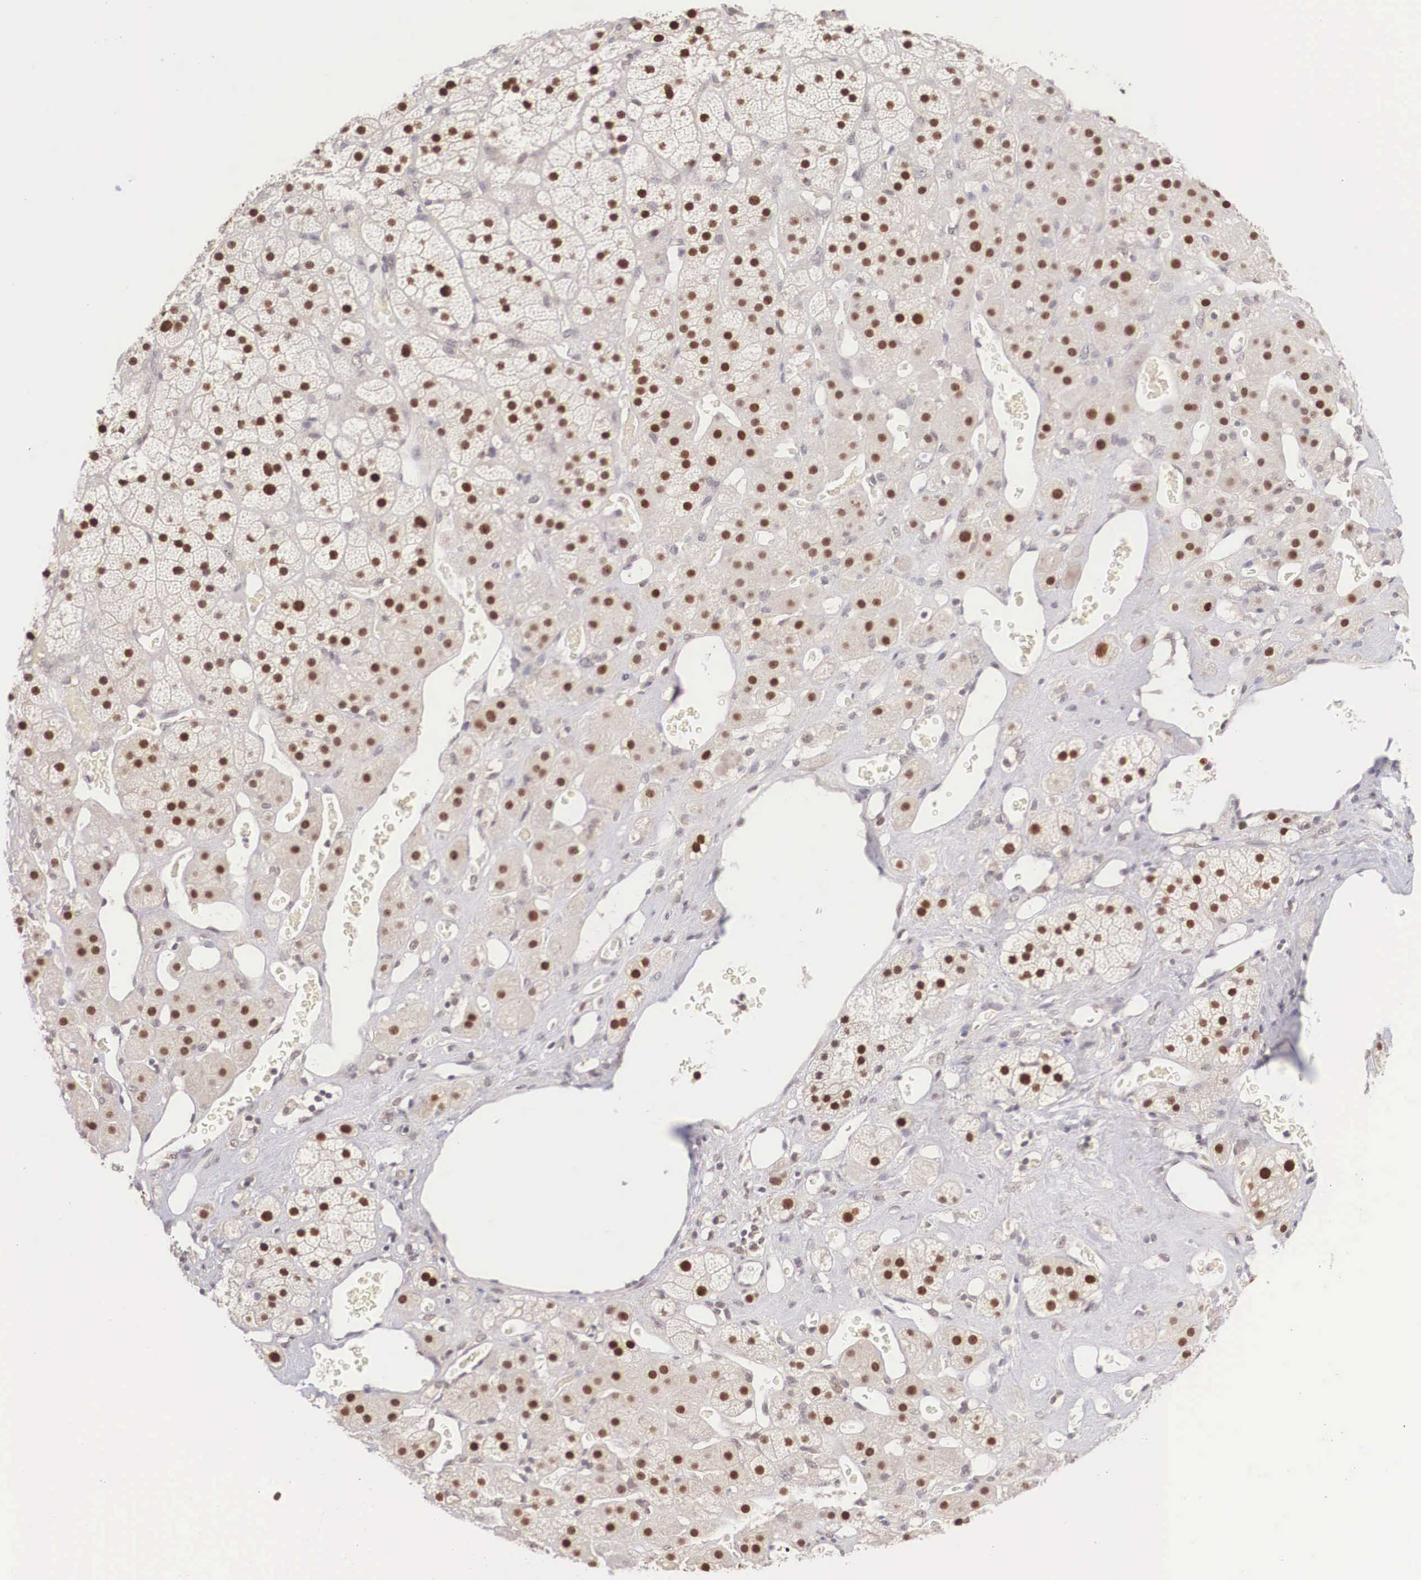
{"staining": {"intensity": "moderate", "quantity": ">75%", "location": "nuclear"}, "tissue": "adrenal gland", "cell_type": "Glandular cells", "image_type": "normal", "snomed": [{"axis": "morphology", "description": "Normal tissue, NOS"}, {"axis": "topography", "description": "Adrenal gland"}], "caption": "DAB (3,3'-diaminobenzidine) immunohistochemical staining of unremarkable adrenal gland demonstrates moderate nuclear protein positivity in about >75% of glandular cells.", "gene": "ZNF275", "patient": {"sex": "male", "age": 57}}